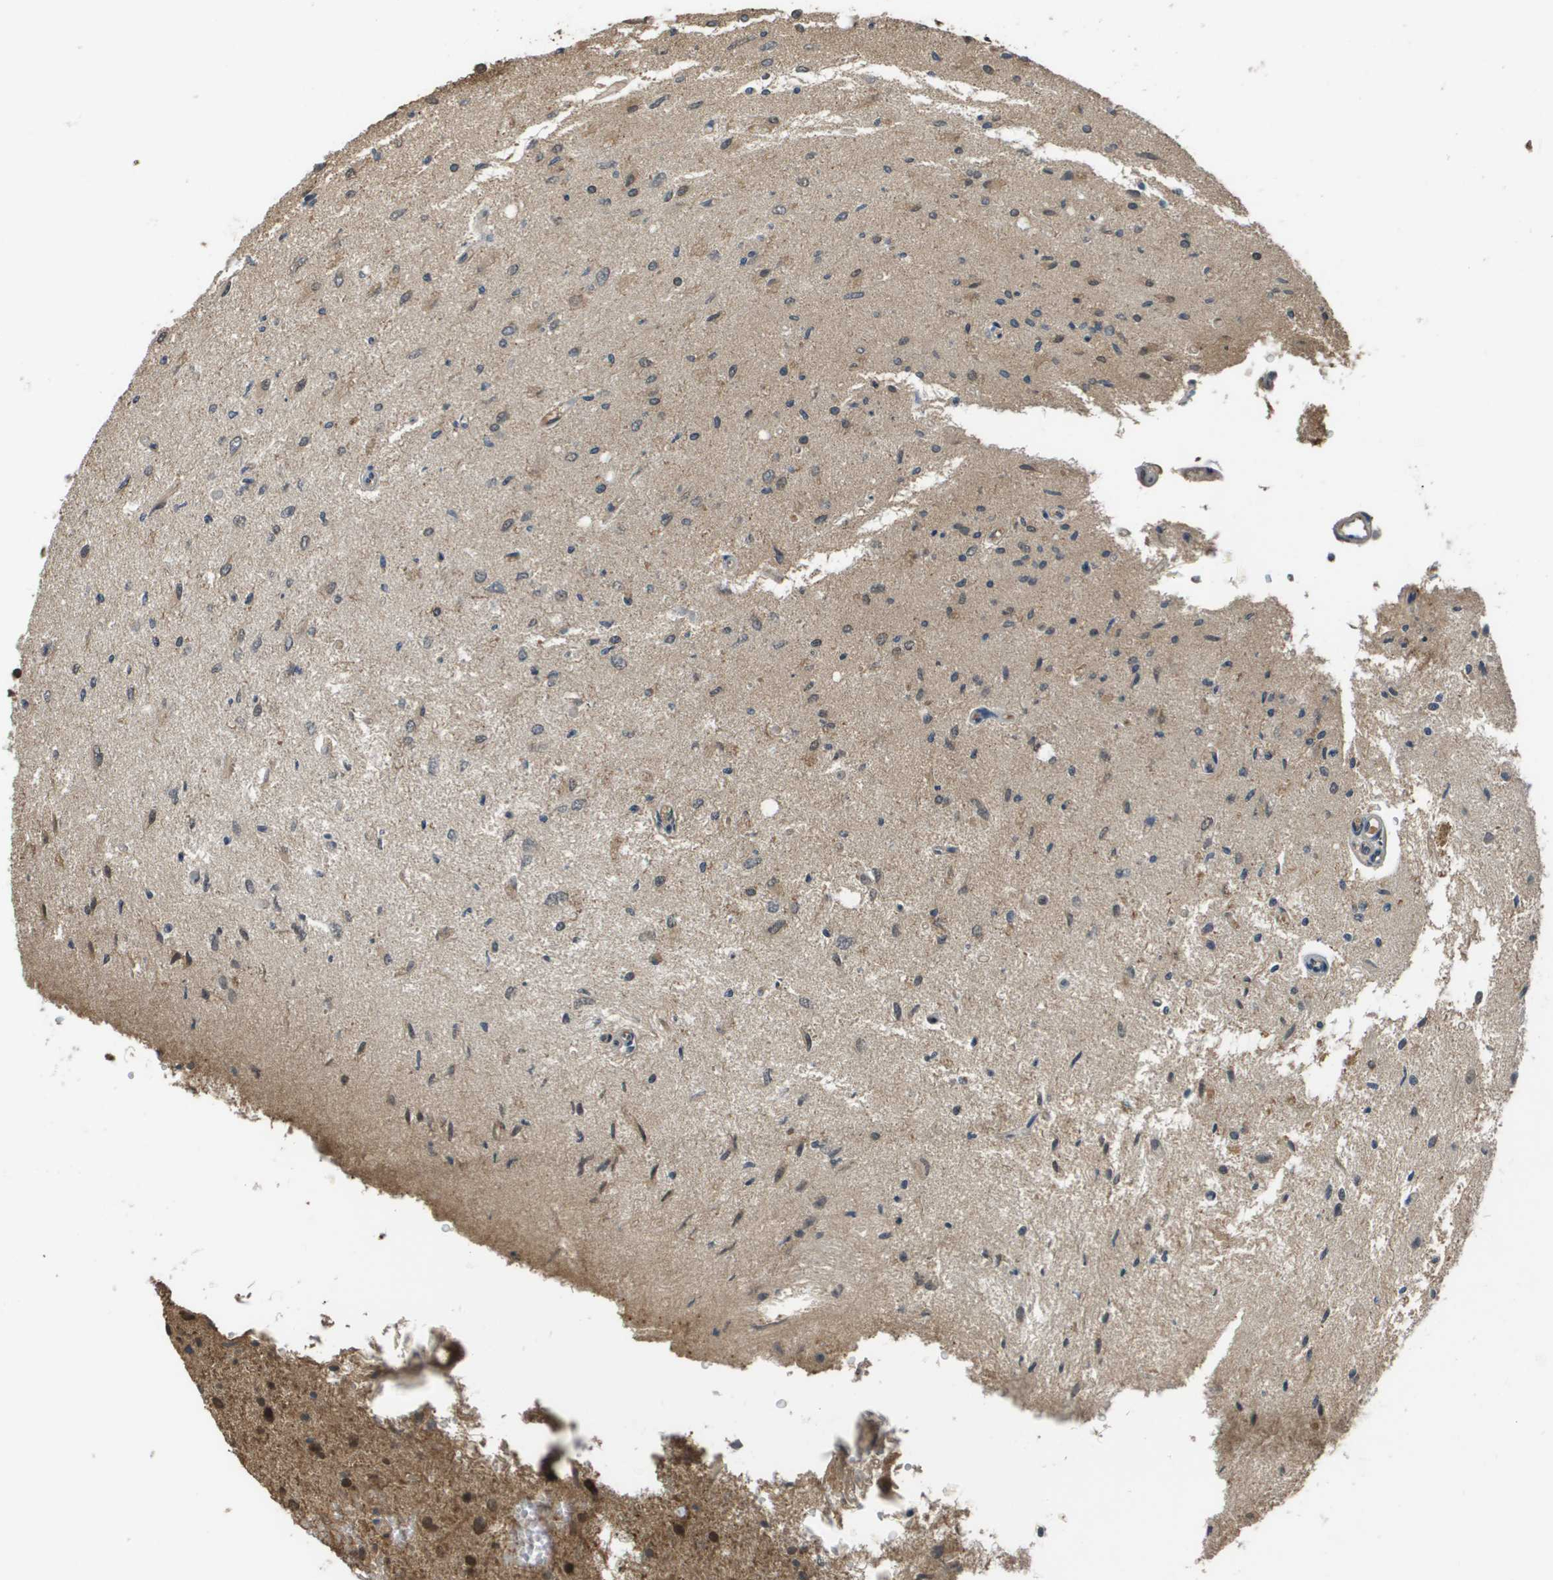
{"staining": {"intensity": "moderate", "quantity": "25%-75%", "location": "nuclear"}, "tissue": "glioma", "cell_type": "Tumor cells", "image_type": "cancer", "snomed": [{"axis": "morphology", "description": "Glioma, malignant, Low grade"}, {"axis": "topography", "description": "Brain"}], "caption": "Immunohistochemical staining of human malignant glioma (low-grade) displays medium levels of moderate nuclear positivity in about 25%-75% of tumor cells.", "gene": "NDRG2", "patient": {"sex": "male", "age": 77}}